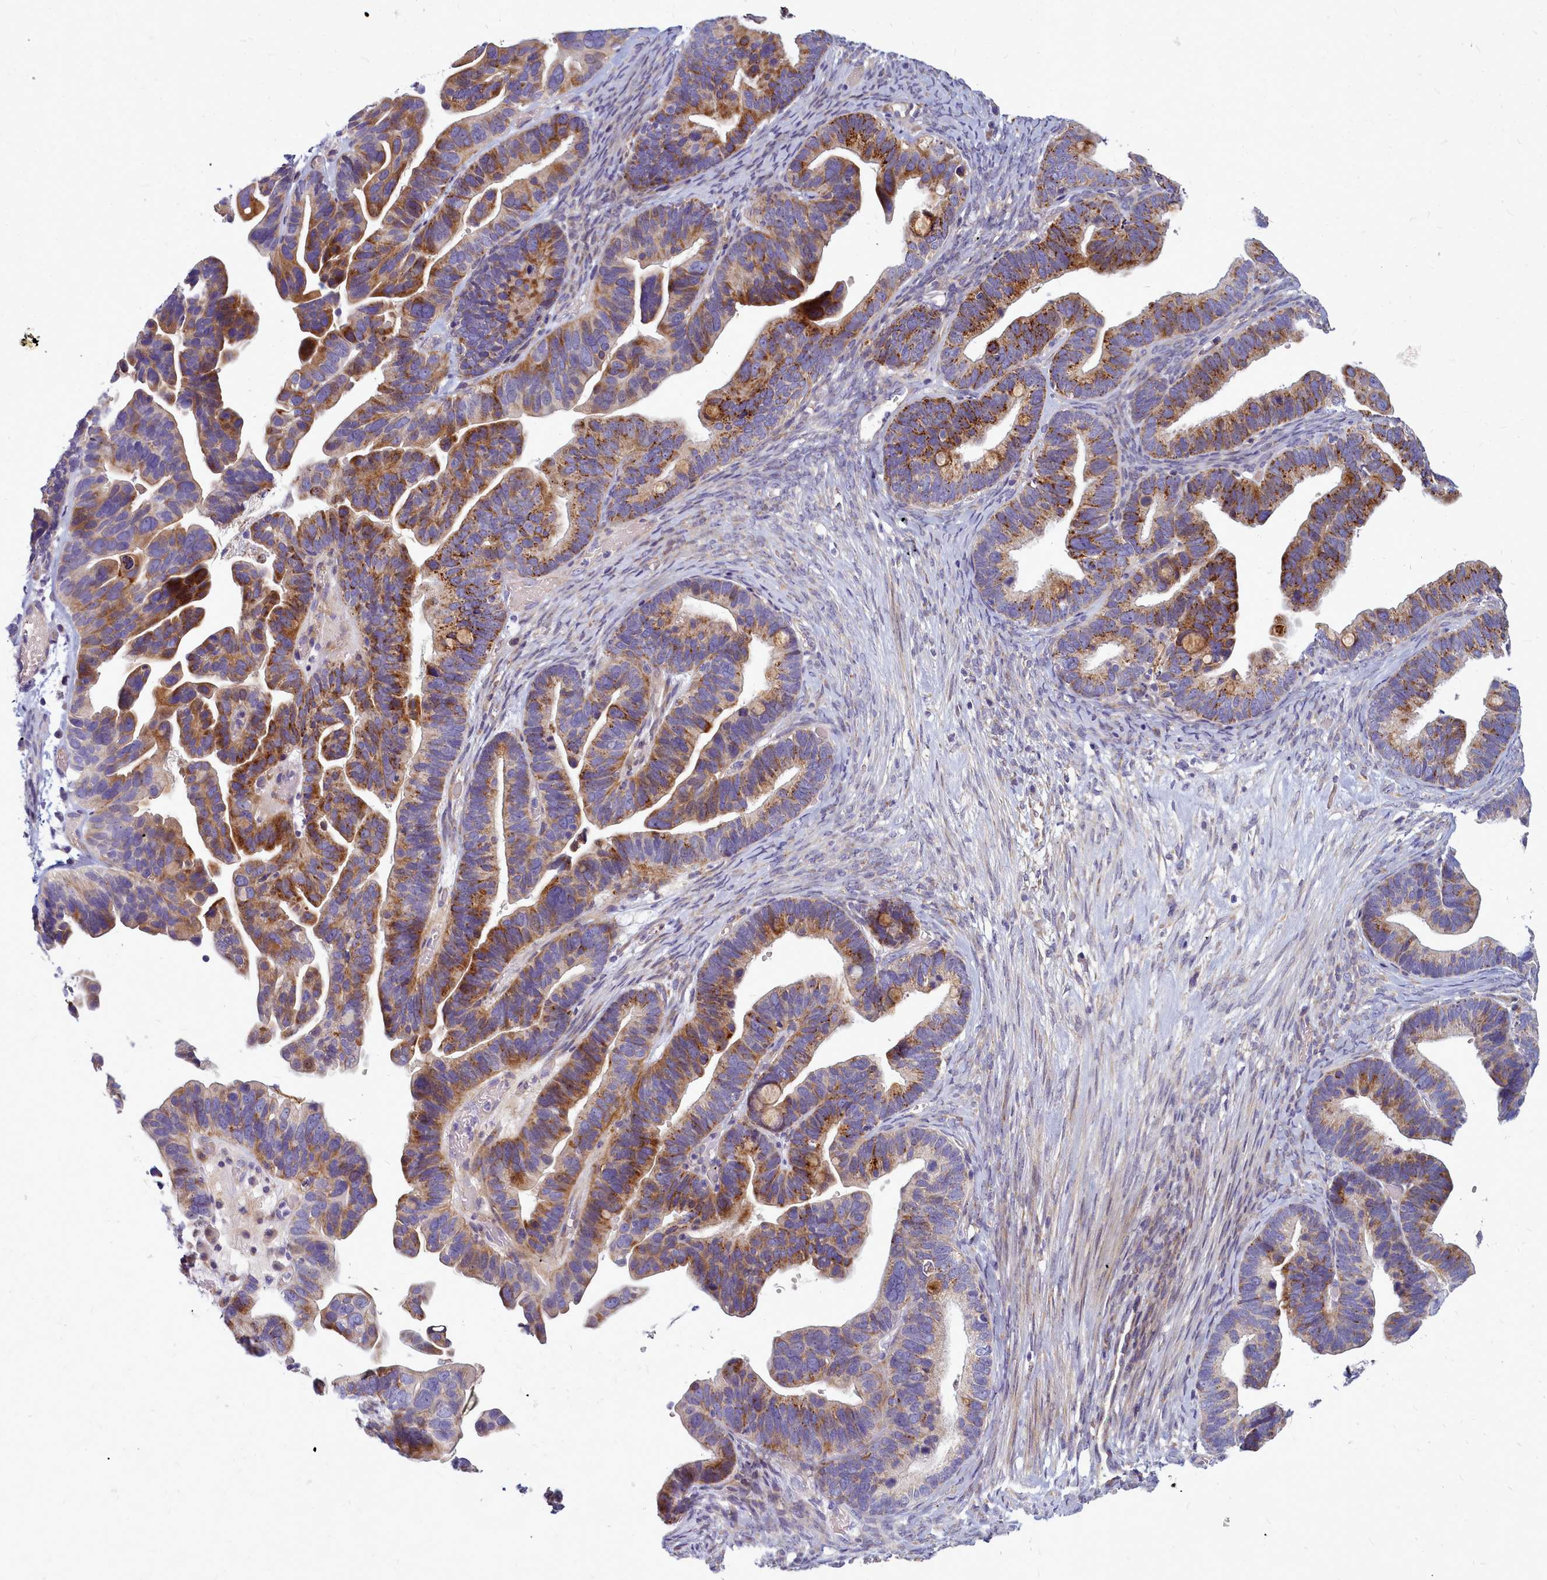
{"staining": {"intensity": "moderate", "quantity": "25%-75%", "location": "cytoplasmic/membranous"}, "tissue": "ovarian cancer", "cell_type": "Tumor cells", "image_type": "cancer", "snomed": [{"axis": "morphology", "description": "Cystadenocarcinoma, serous, NOS"}, {"axis": "topography", "description": "Ovary"}], "caption": "Approximately 25%-75% of tumor cells in ovarian cancer (serous cystadenocarcinoma) display moderate cytoplasmic/membranous protein positivity as visualized by brown immunohistochemical staining.", "gene": "SMPD4", "patient": {"sex": "female", "age": 56}}